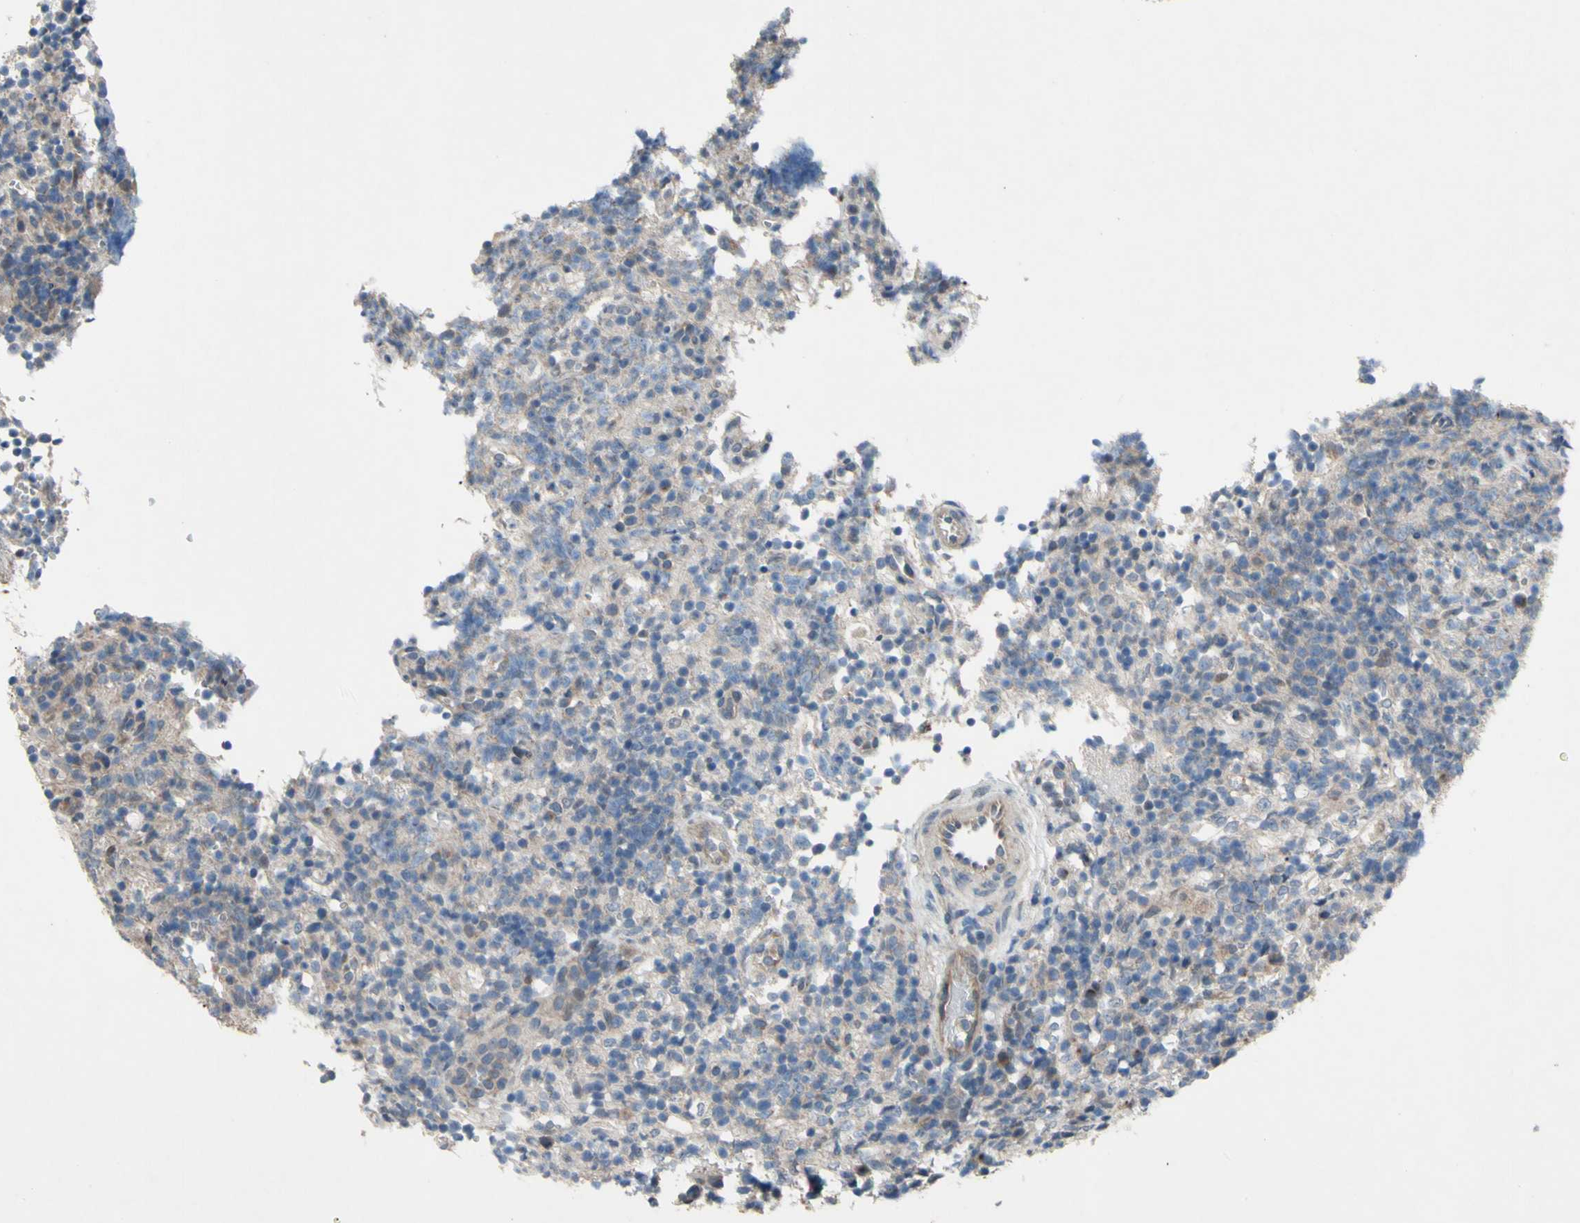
{"staining": {"intensity": "weak", "quantity": ">75%", "location": "cytoplasmic/membranous"}, "tissue": "lymphoma", "cell_type": "Tumor cells", "image_type": "cancer", "snomed": [{"axis": "morphology", "description": "Malignant lymphoma, non-Hodgkin's type, High grade"}, {"axis": "topography", "description": "Lymph node"}], "caption": "Malignant lymphoma, non-Hodgkin's type (high-grade) was stained to show a protein in brown. There is low levels of weak cytoplasmic/membranous positivity in about >75% of tumor cells.", "gene": "GRAMD2B", "patient": {"sex": "female", "age": 76}}